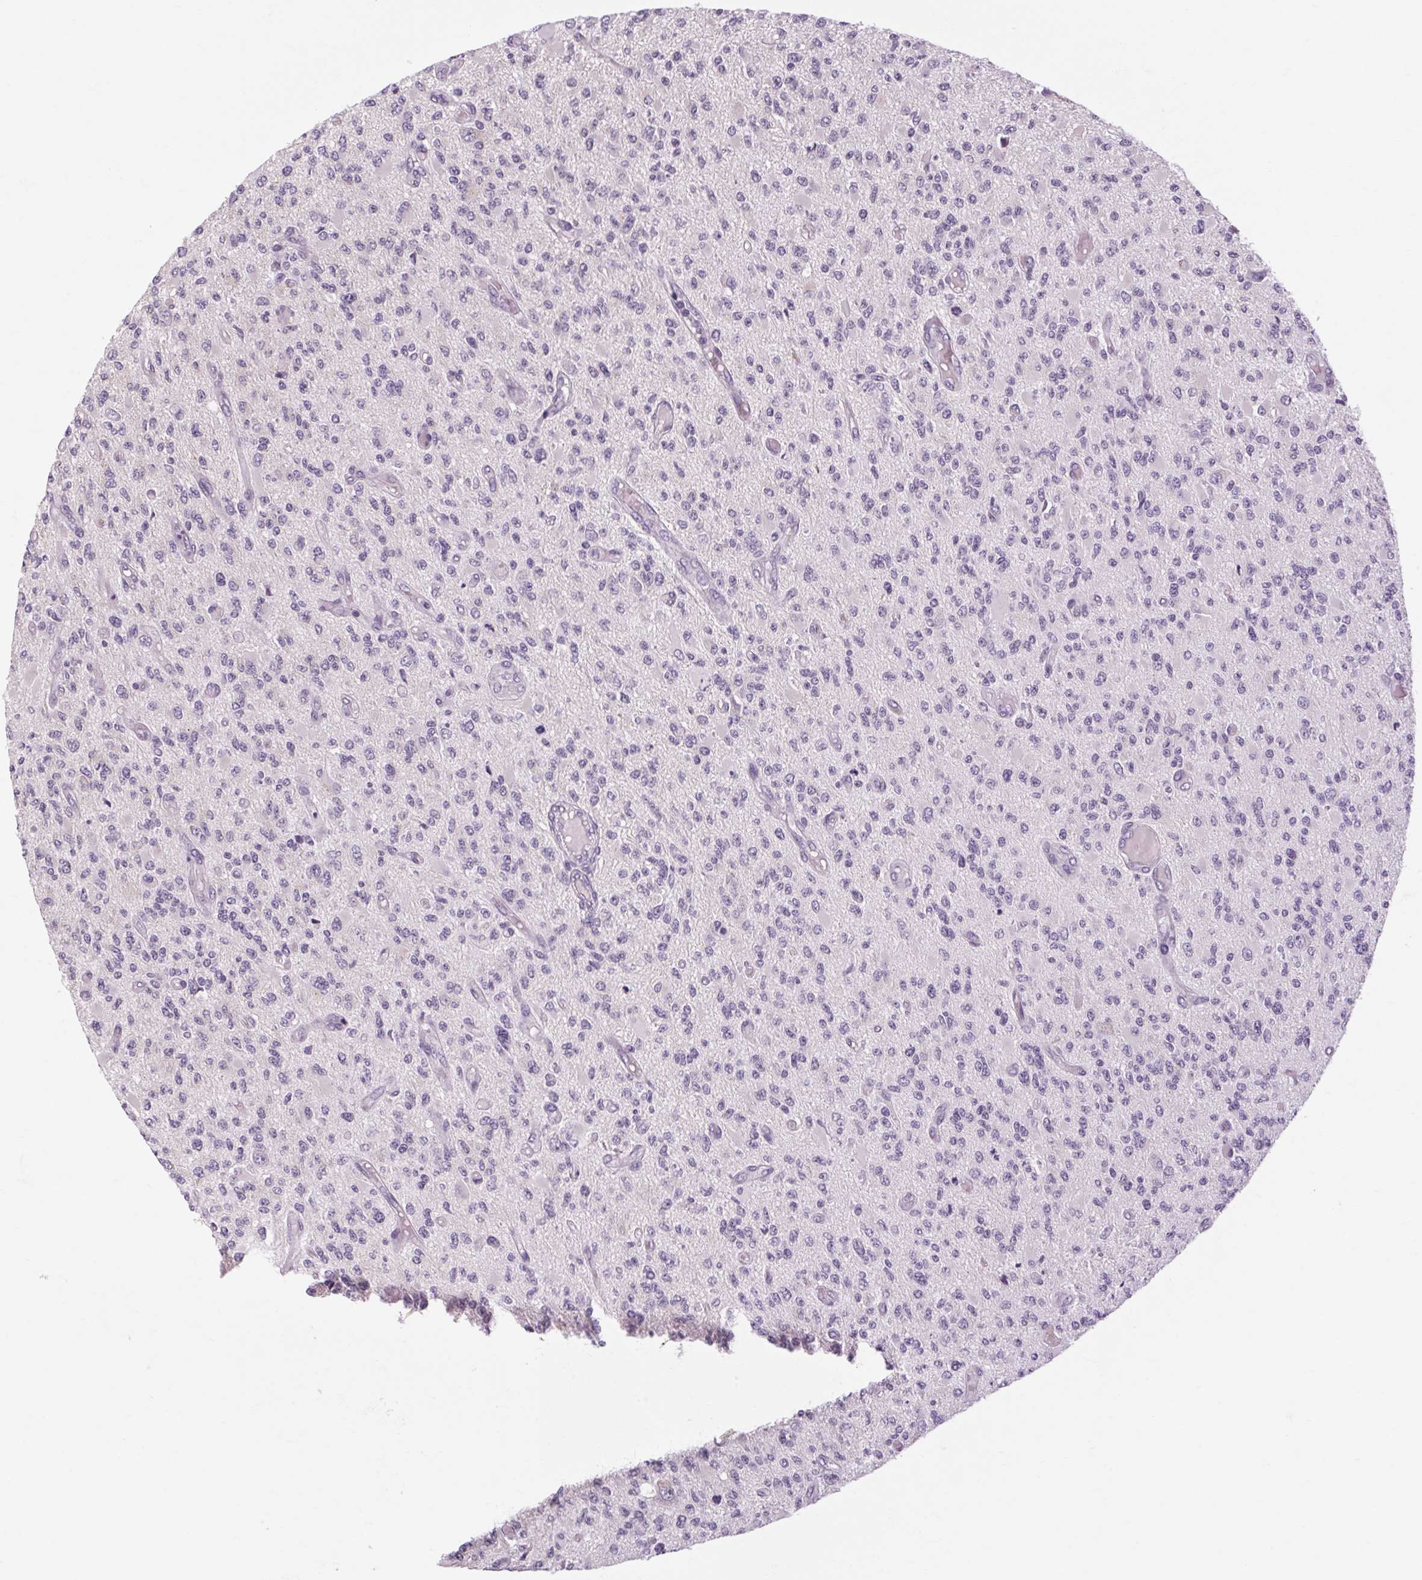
{"staining": {"intensity": "negative", "quantity": "none", "location": "none"}, "tissue": "glioma", "cell_type": "Tumor cells", "image_type": "cancer", "snomed": [{"axis": "morphology", "description": "Glioma, malignant, High grade"}, {"axis": "topography", "description": "Brain"}], "caption": "Human glioma stained for a protein using immunohistochemistry exhibits no staining in tumor cells.", "gene": "KLHL40", "patient": {"sex": "female", "age": 63}}